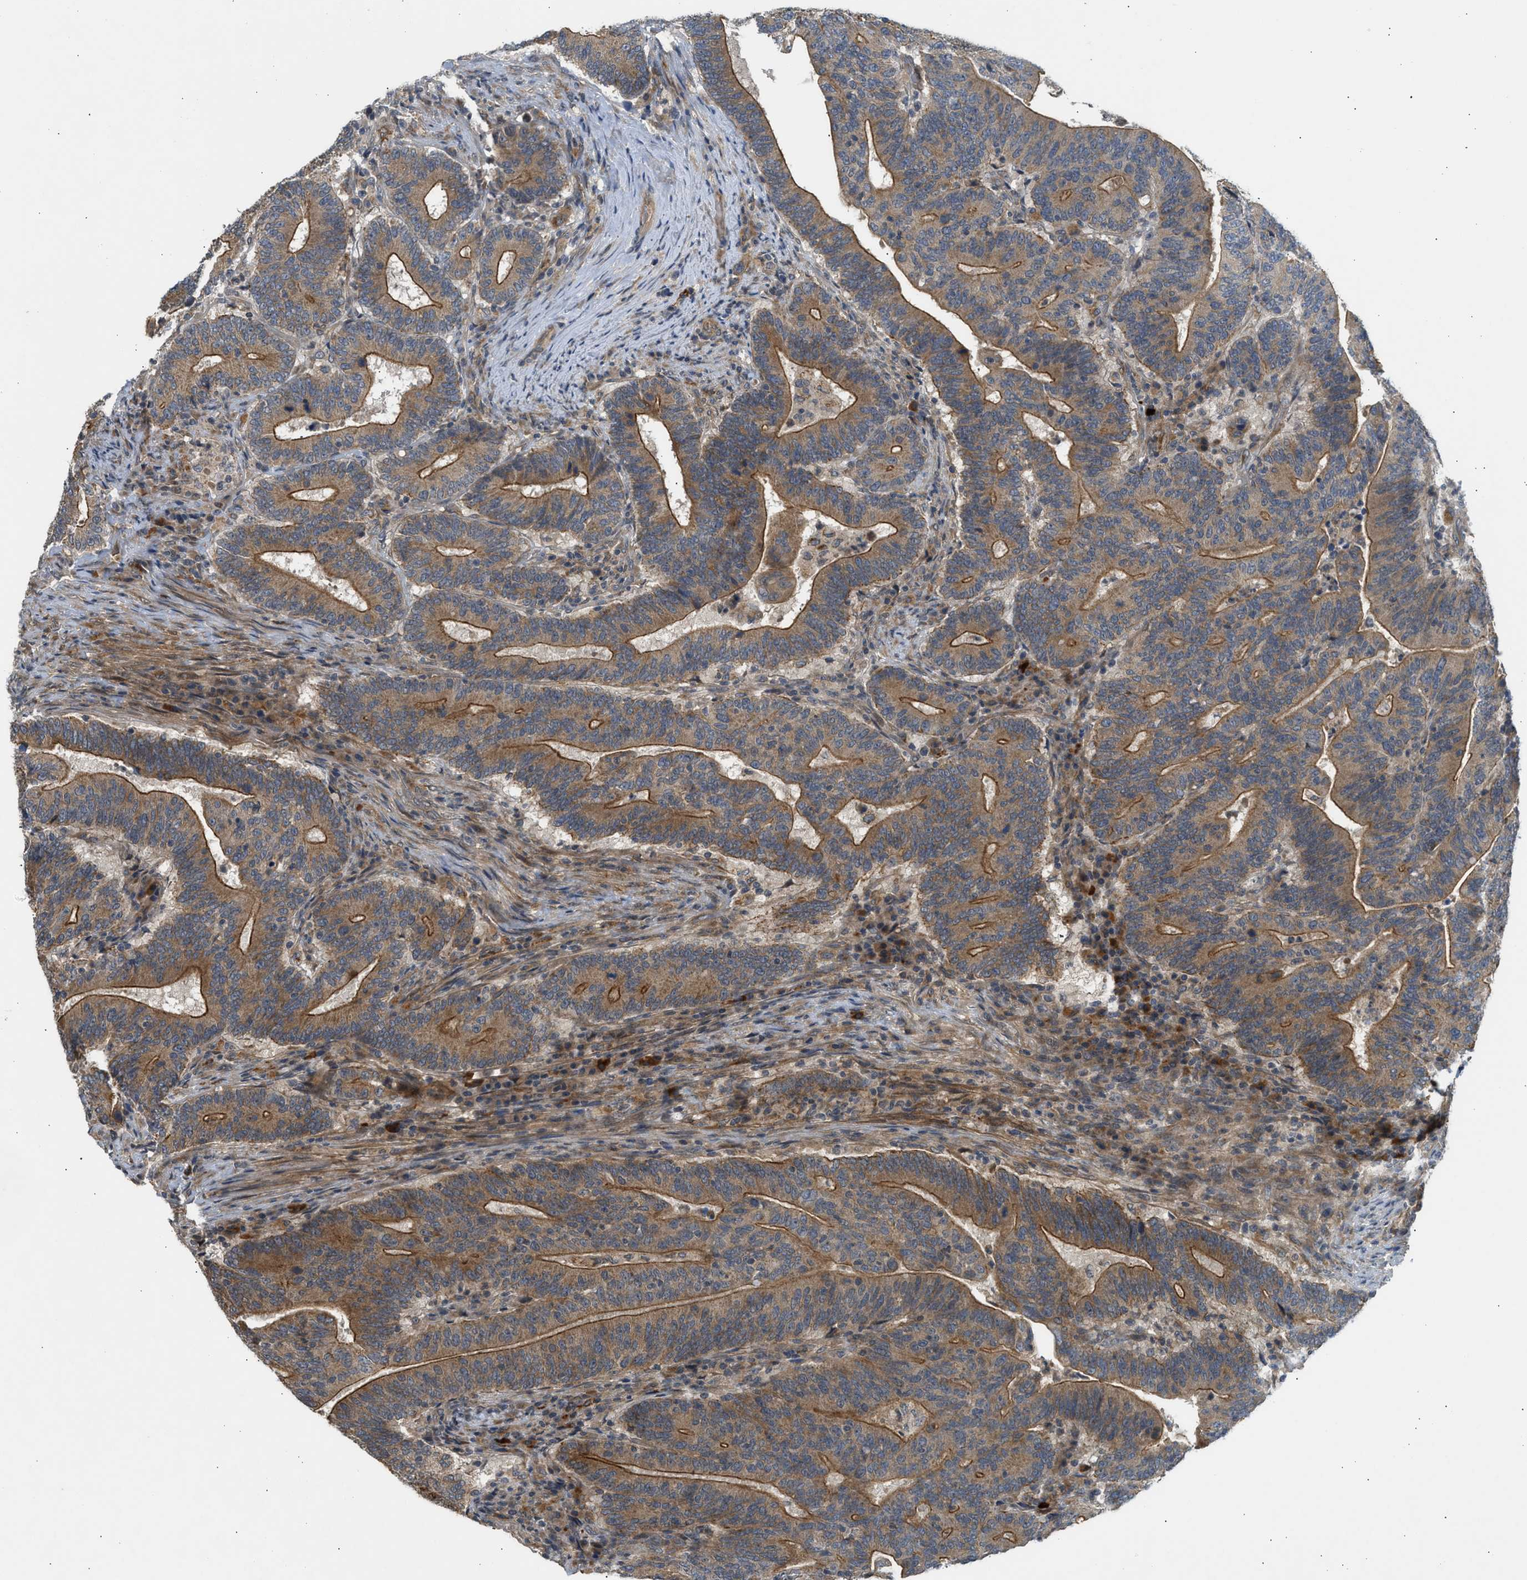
{"staining": {"intensity": "strong", "quantity": ">75%", "location": "cytoplasmic/membranous"}, "tissue": "colorectal cancer", "cell_type": "Tumor cells", "image_type": "cancer", "snomed": [{"axis": "morphology", "description": "Adenocarcinoma, NOS"}, {"axis": "topography", "description": "Colon"}], "caption": "Colorectal cancer stained for a protein reveals strong cytoplasmic/membranous positivity in tumor cells.", "gene": "ADCY8", "patient": {"sex": "female", "age": 66}}